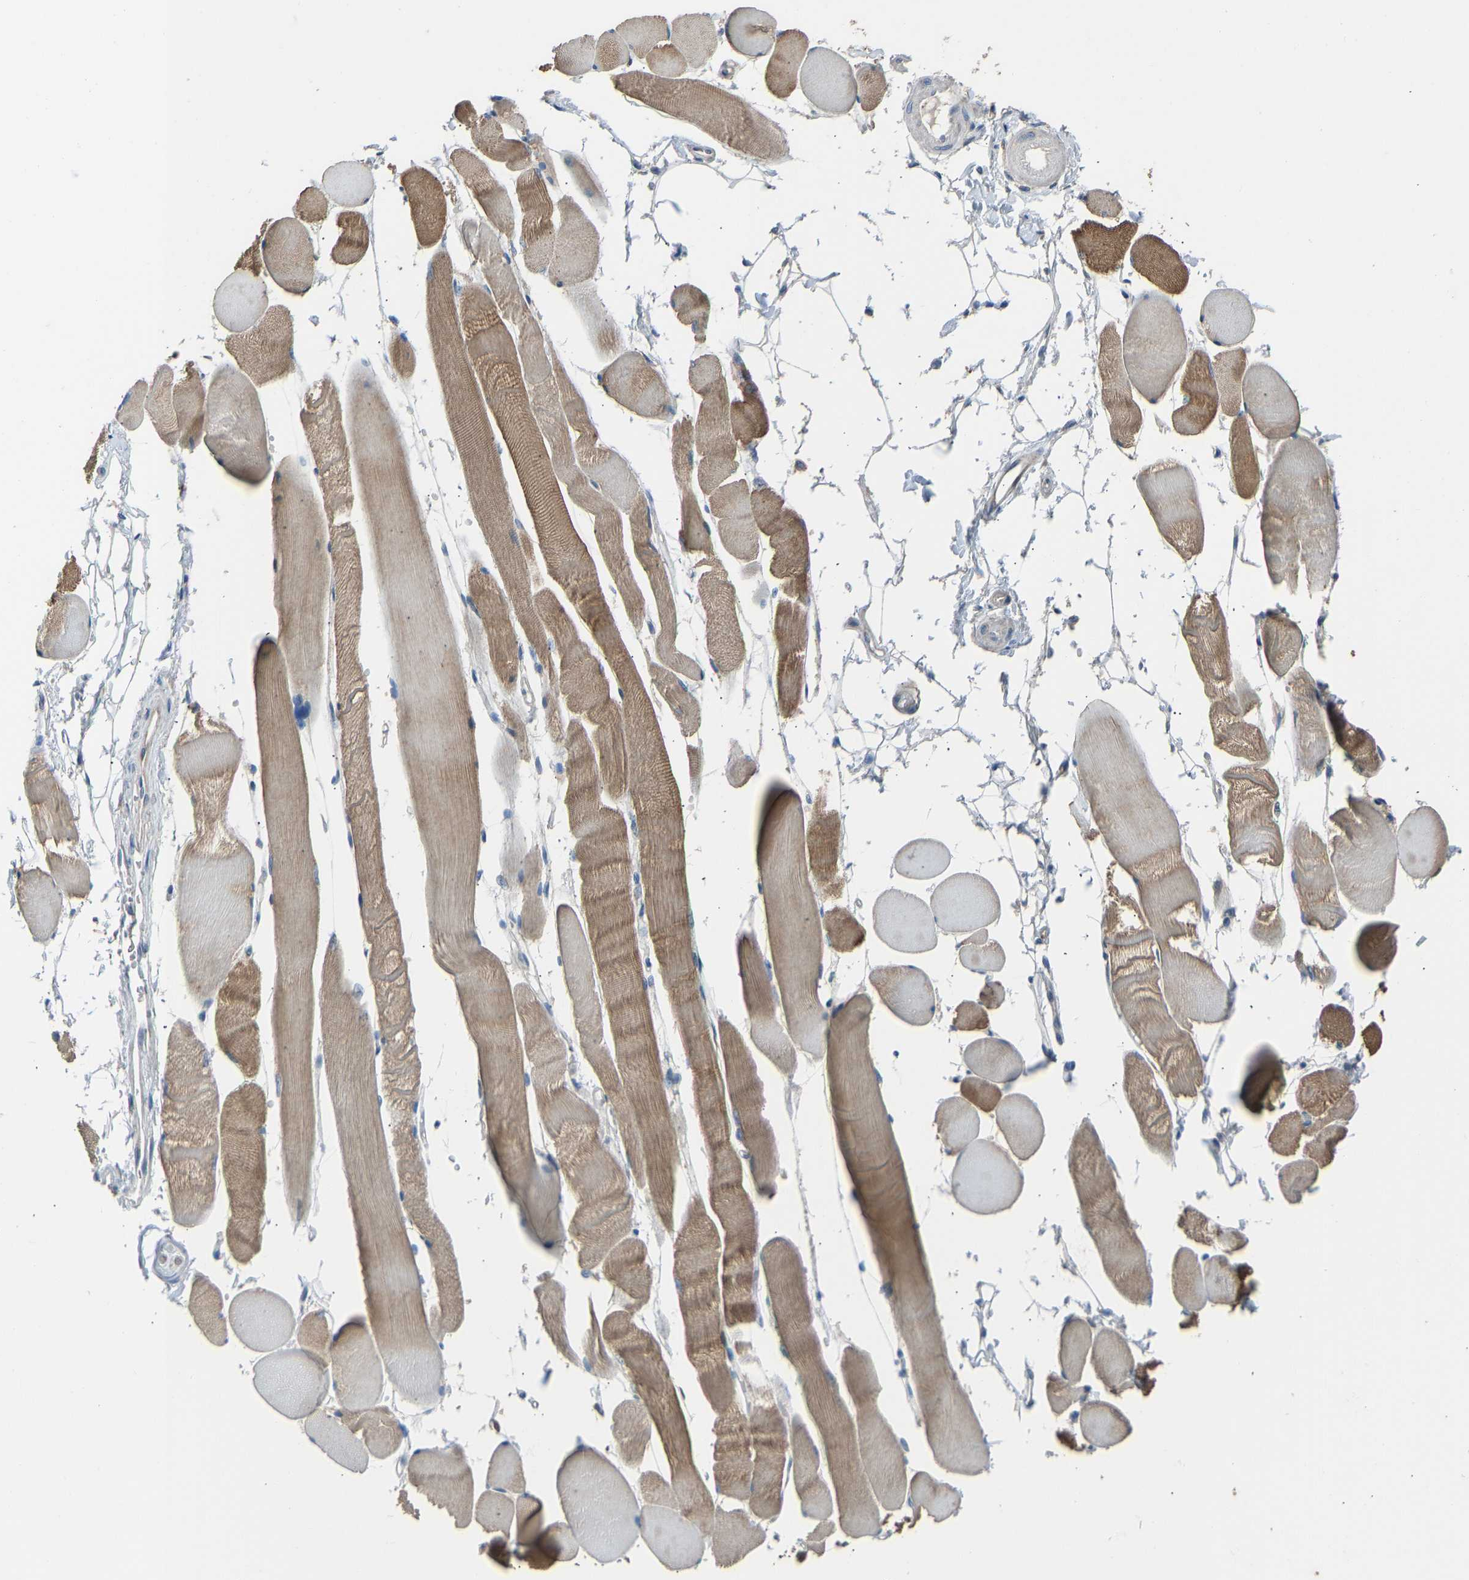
{"staining": {"intensity": "moderate", "quantity": ">75%", "location": "cytoplasmic/membranous"}, "tissue": "skeletal muscle", "cell_type": "Myocytes", "image_type": "normal", "snomed": [{"axis": "morphology", "description": "Normal tissue, NOS"}, {"axis": "topography", "description": "Skeletal muscle"}, {"axis": "topography", "description": "Peripheral nerve tissue"}], "caption": "Protein analysis of benign skeletal muscle exhibits moderate cytoplasmic/membranous expression in about >75% of myocytes.", "gene": "TGFBR3", "patient": {"sex": "female", "age": 84}}